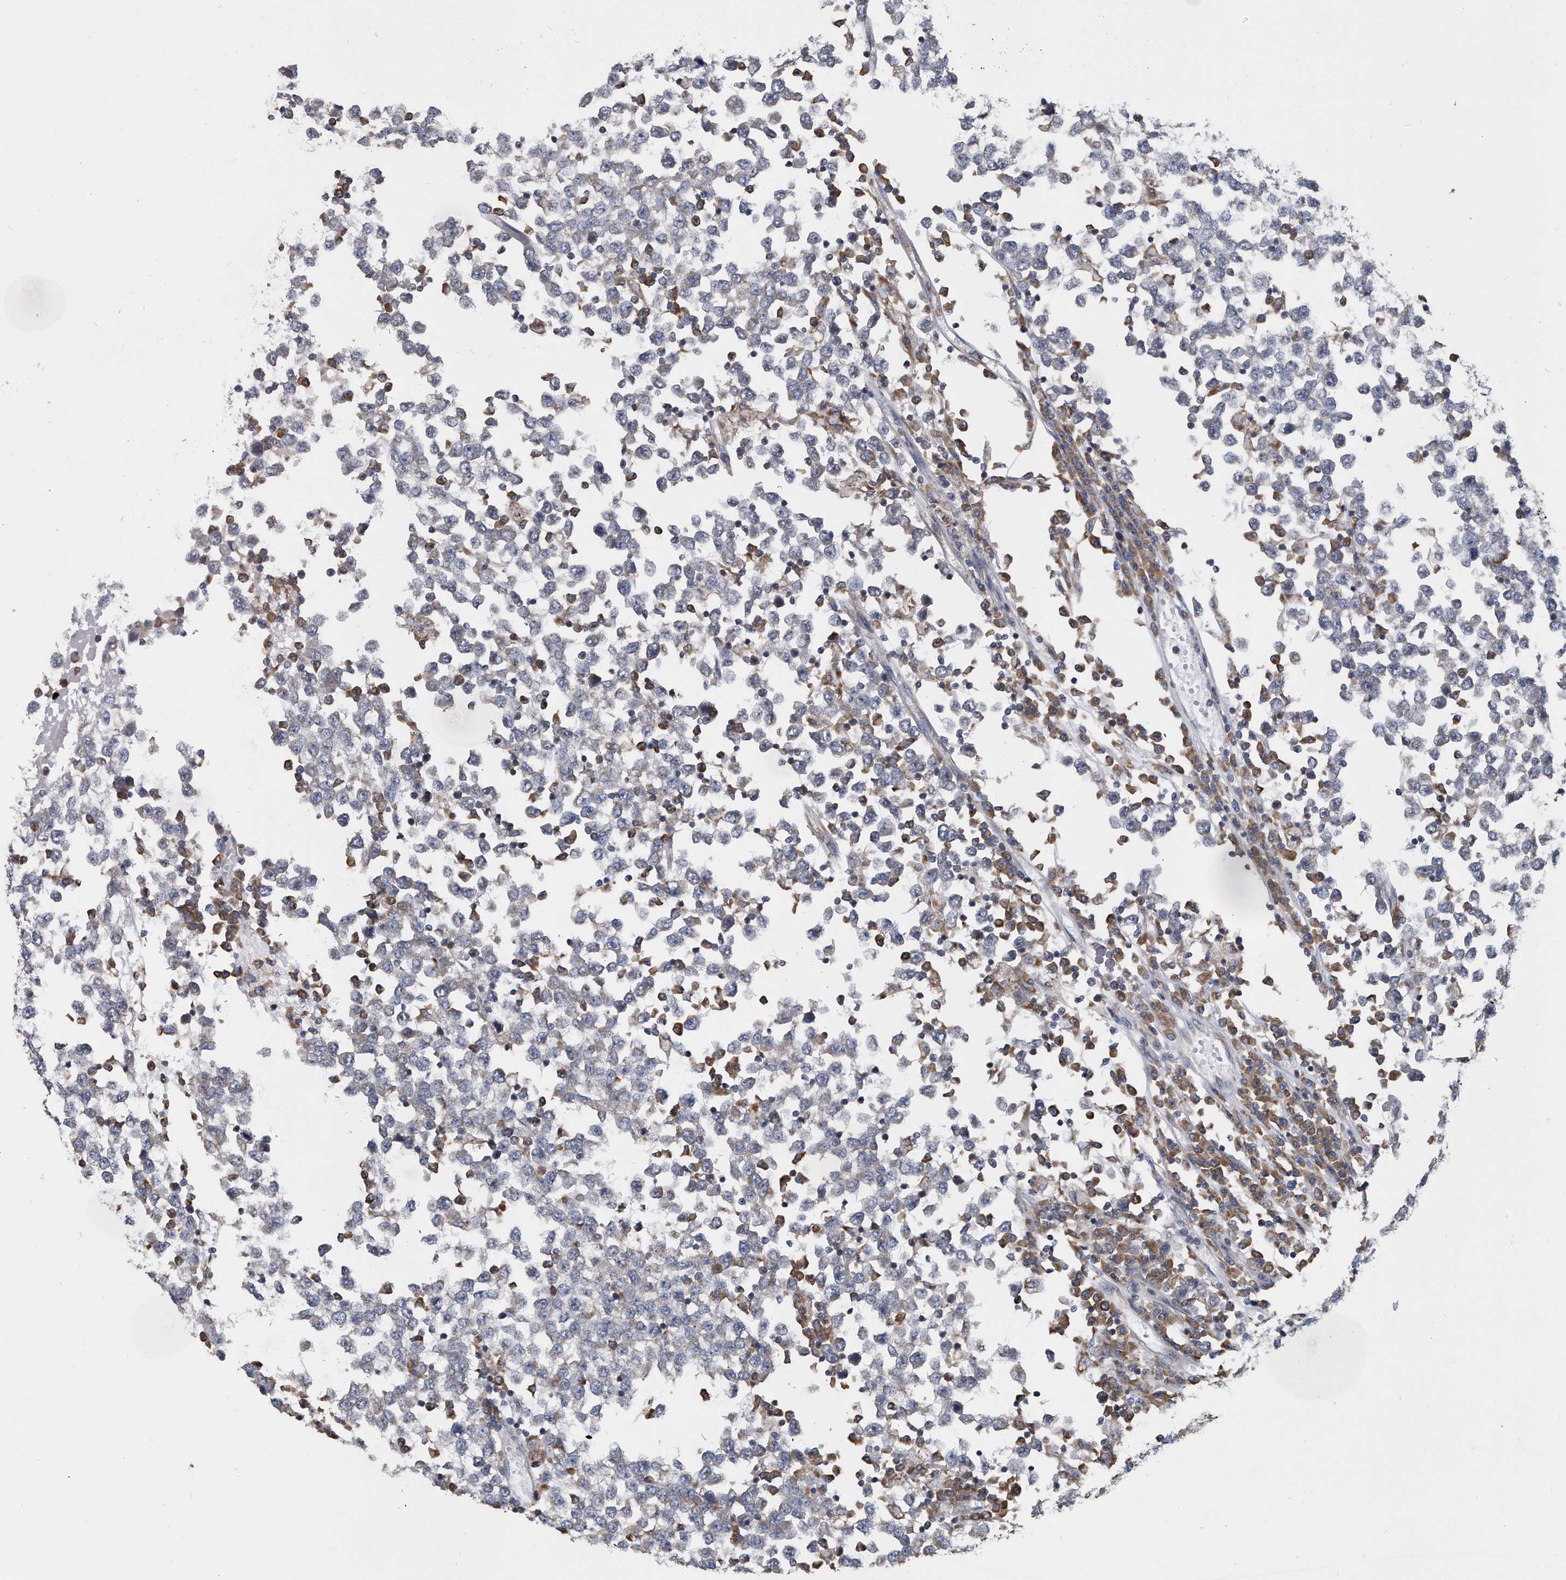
{"staining": {"intensity": "weak", "quantity": "<25%", "location": "cytoplasmic/membranous"}, "tissue": "testis cancer", "cell_type": "Tumor cells", "image_type": "cancer", "snomed": [{"axis": "morphology", "description": "Seminoma, NOS"}, {"axis": "topography", "description": "Testis"}], "caption": "Tumor cells are negative for brown protein staining in testis cancer.", "gene": "CCDC47", "patient": {"sex": "male", "age": 65}}